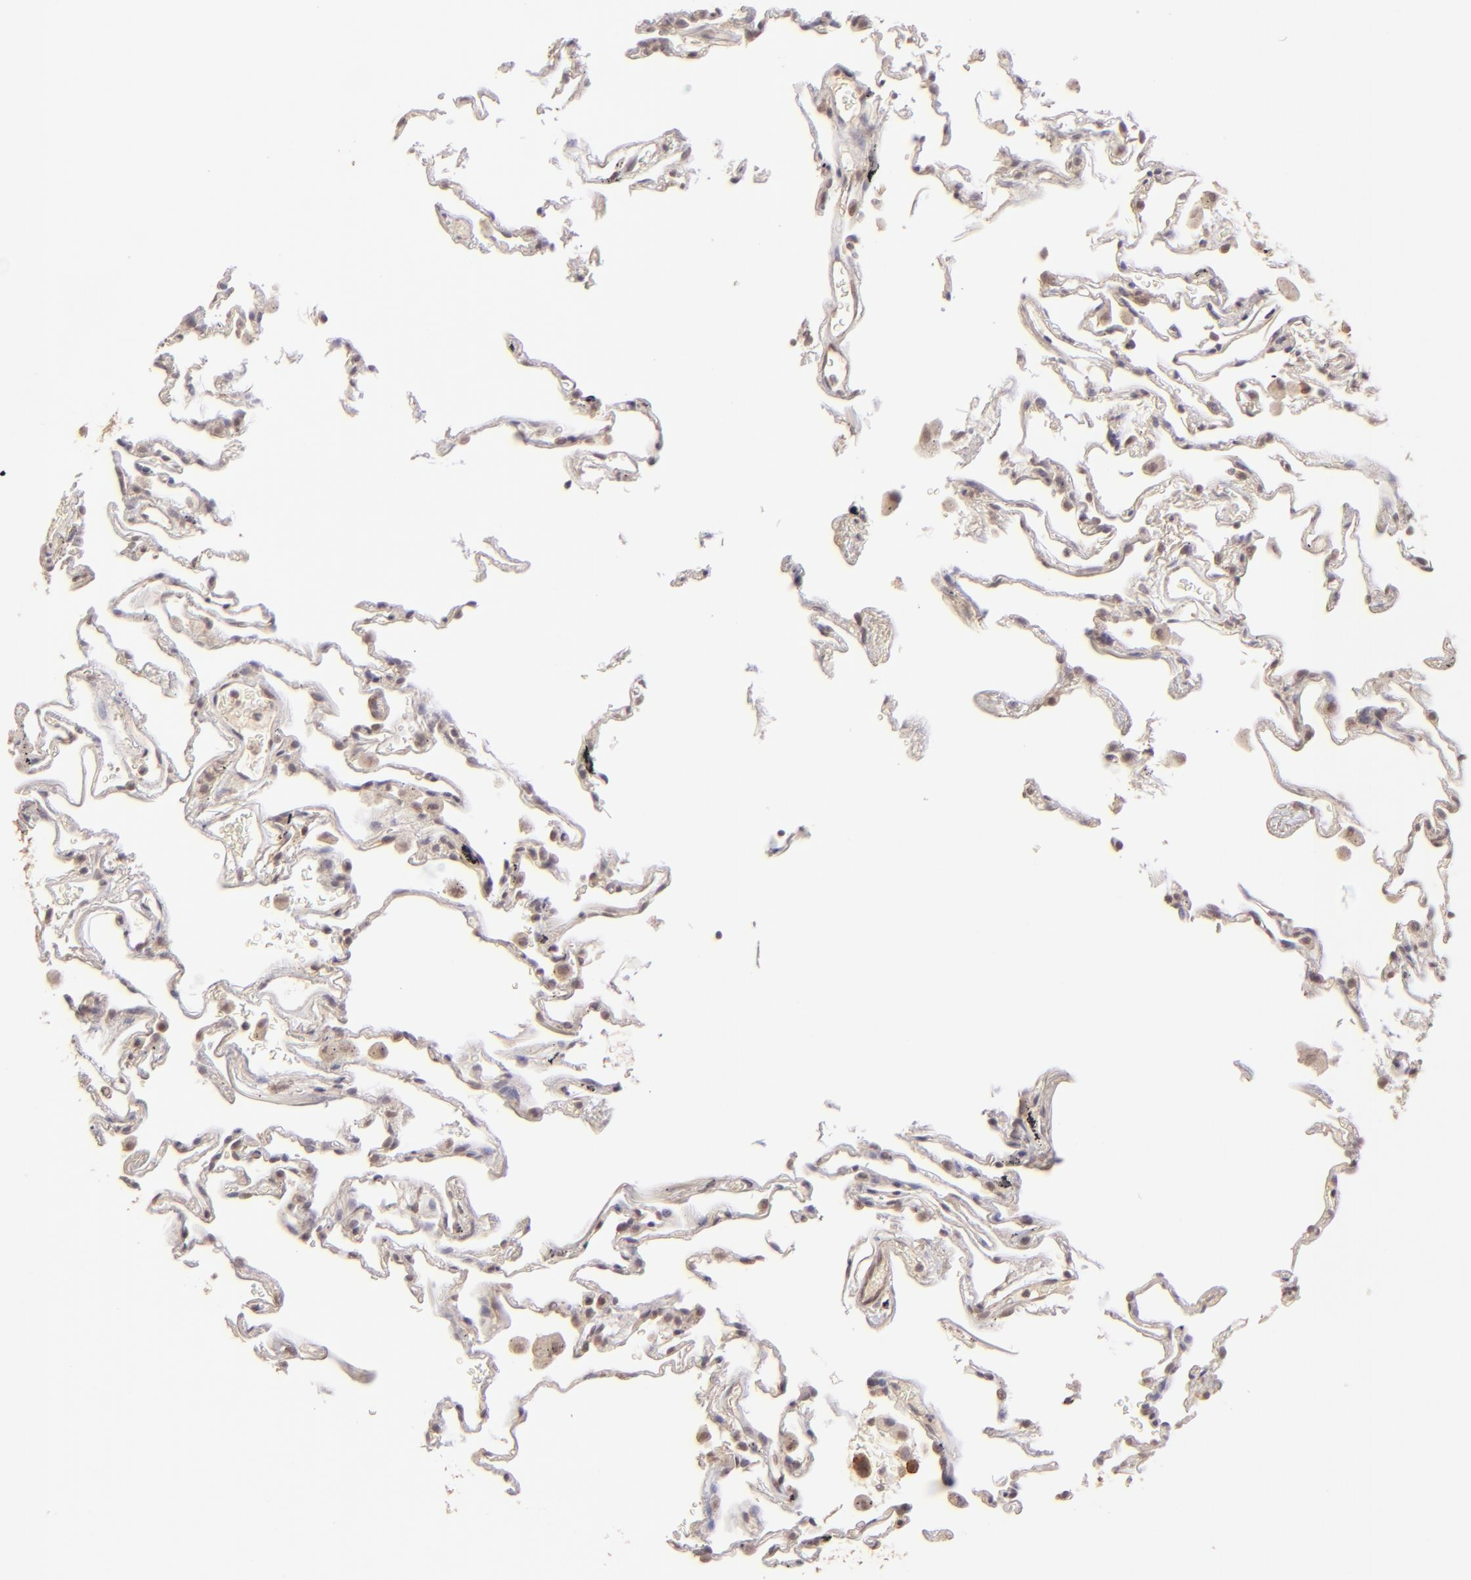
{"staining": {"intensity": "weak", "quantity": "25%-75%", "location": "cytoplasmic/membranous"}, "tissue": "lung", "cell_type": "Alveolar cells", "image_type": "normal", "snomed": [{"axis": "morphology", "description": "Normal tissue, NOS"}, {"axis": "morphology", "description": "Inflammation, NOS"}, {"axis": "topography", "description": "Lung"}], "caption": "This photomicrograph displays IHC staining of unremarkable lung, with low weak cytoplasmic/membranous positivity in approximately 25%-75% of alveolar cells.", "gene": "CLDN1", "patient": {"sex": "male", "age": 69}}